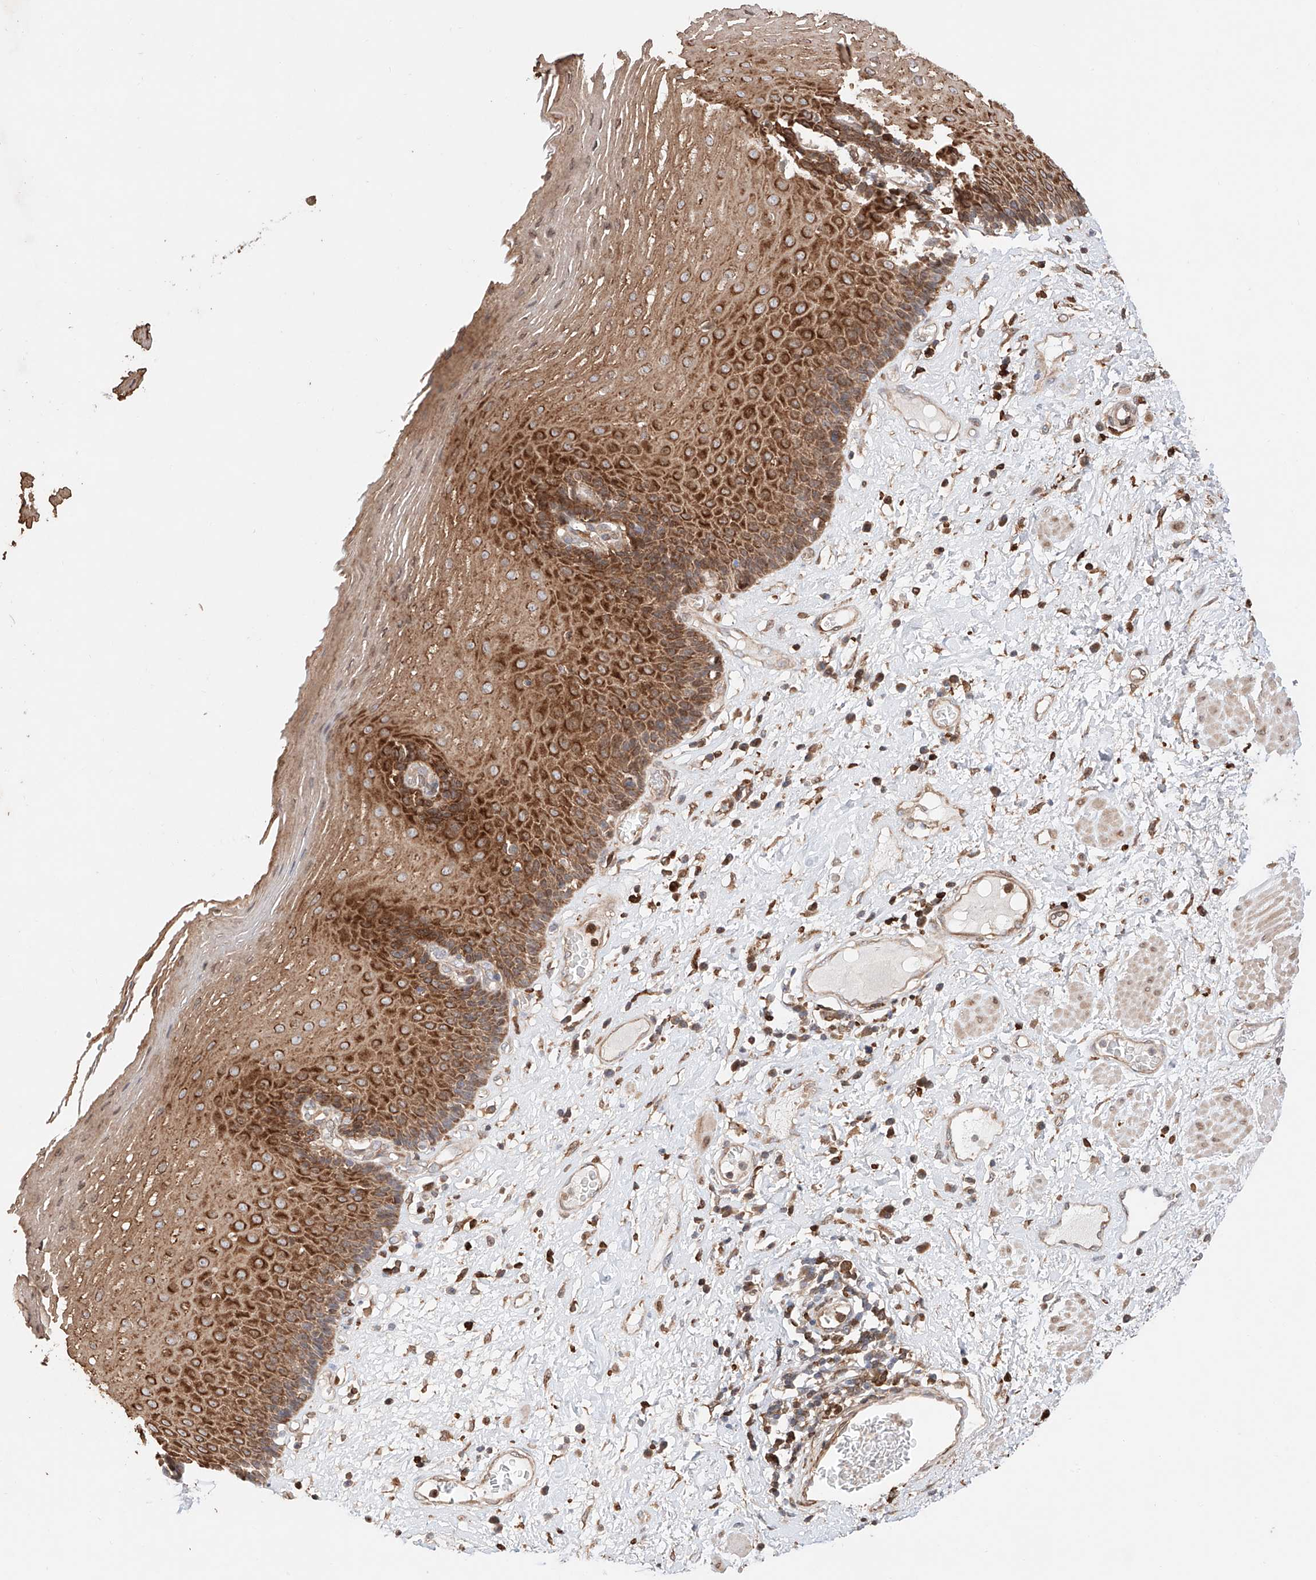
{"staining": {"intensity": "strong", "quantity": "25%-75%", "location": "cytoplasmic/membranous"}, "tissue": "esophagus", "cell_type": "Squamous epithelial cells", "image_type": "normal", "snomed": [{"axis": "morphology", "description": "Normal tissue, NOS"}, {"axis": "topography", "description": "Esophagus"}], "caption": "The histopathology image shows staining of unremarkable esophagus, revealing strong cytoplasmic/membranous protein expression (brown color) within squamous epithelial cells.", "gene": "IGSF22", "patient": {"sex": "male", "age": 62}}